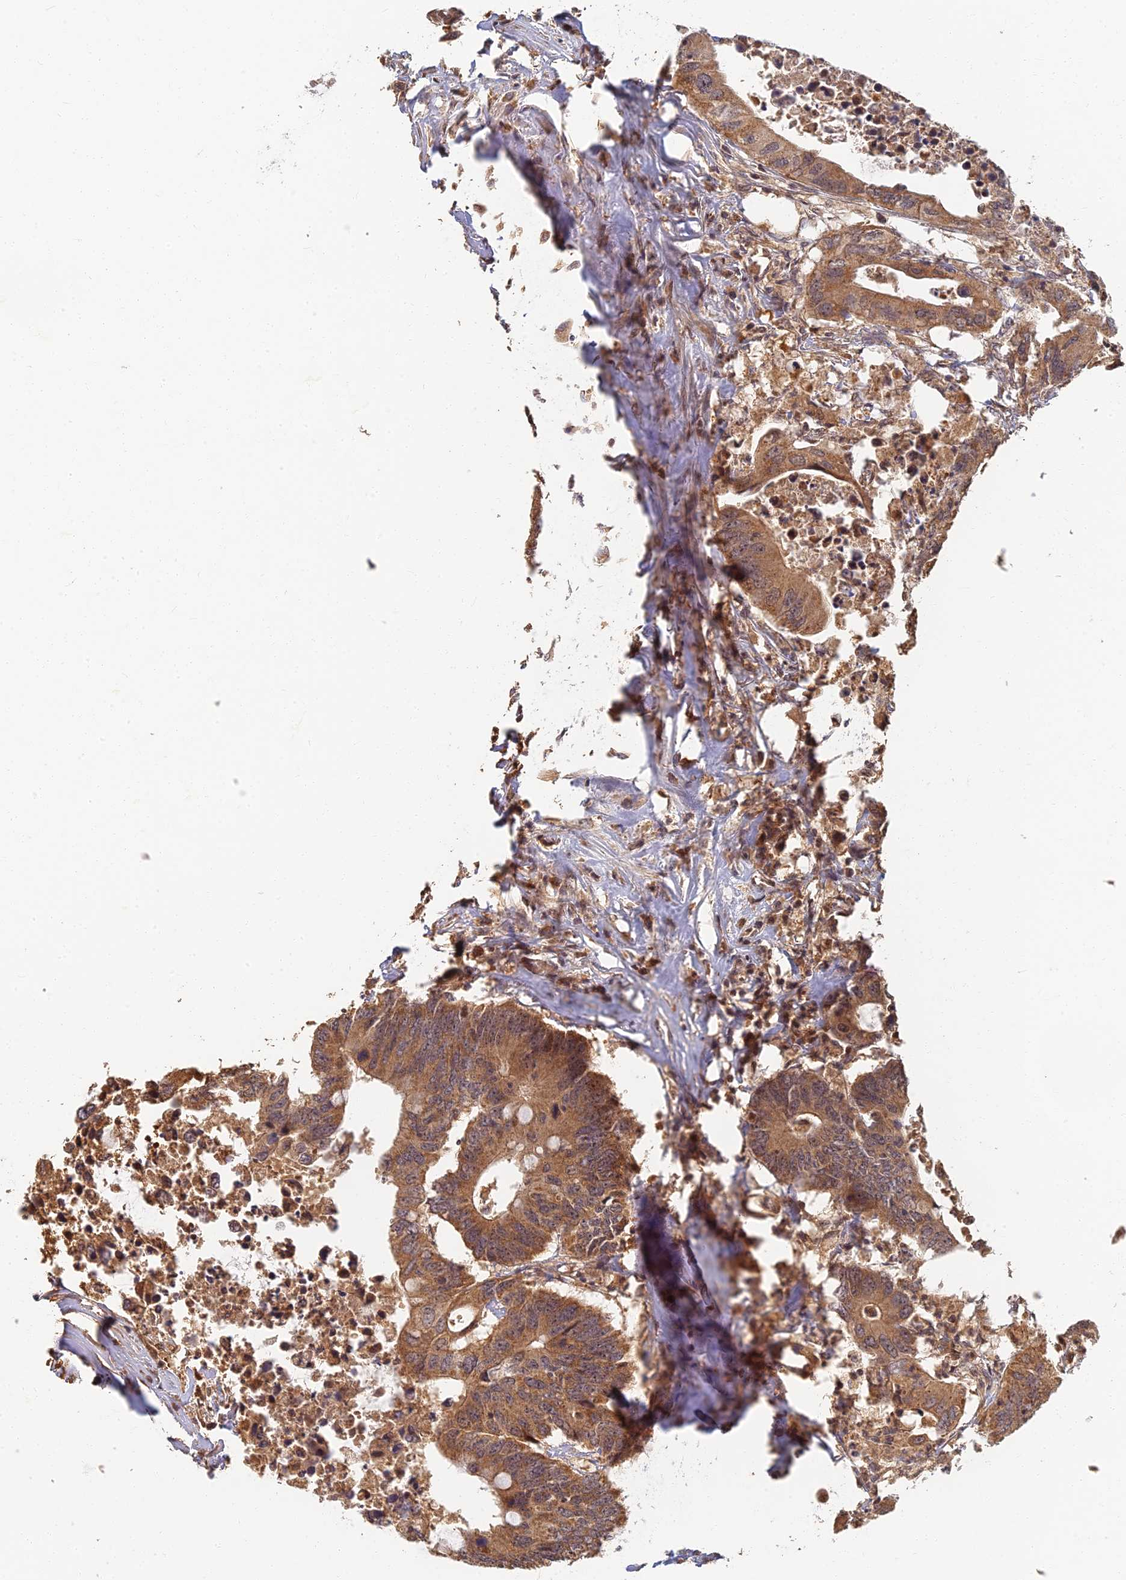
{"staining": {"intensity": "moderate", "quantity": ">75%", "location": "cytoplasmic/membranous"}, "tissue": "colorectal cancer", "cell_type": "Tumor cells", "image_type": "cancer", "snomed": [{"axis": "morphology", "description": "Adenocarcinoma, NOS"}, {"axis": "topography", "description": "Colon"}], "caption": "High-power microscopy captured an immunohistochemistry micrograph of colorectal cancer, revealing moderate cytoplasmic/membranous staining in about >75% of tumor cells.", "gene": "RGL3", "patient": {"sex": "male", "age": 71}}